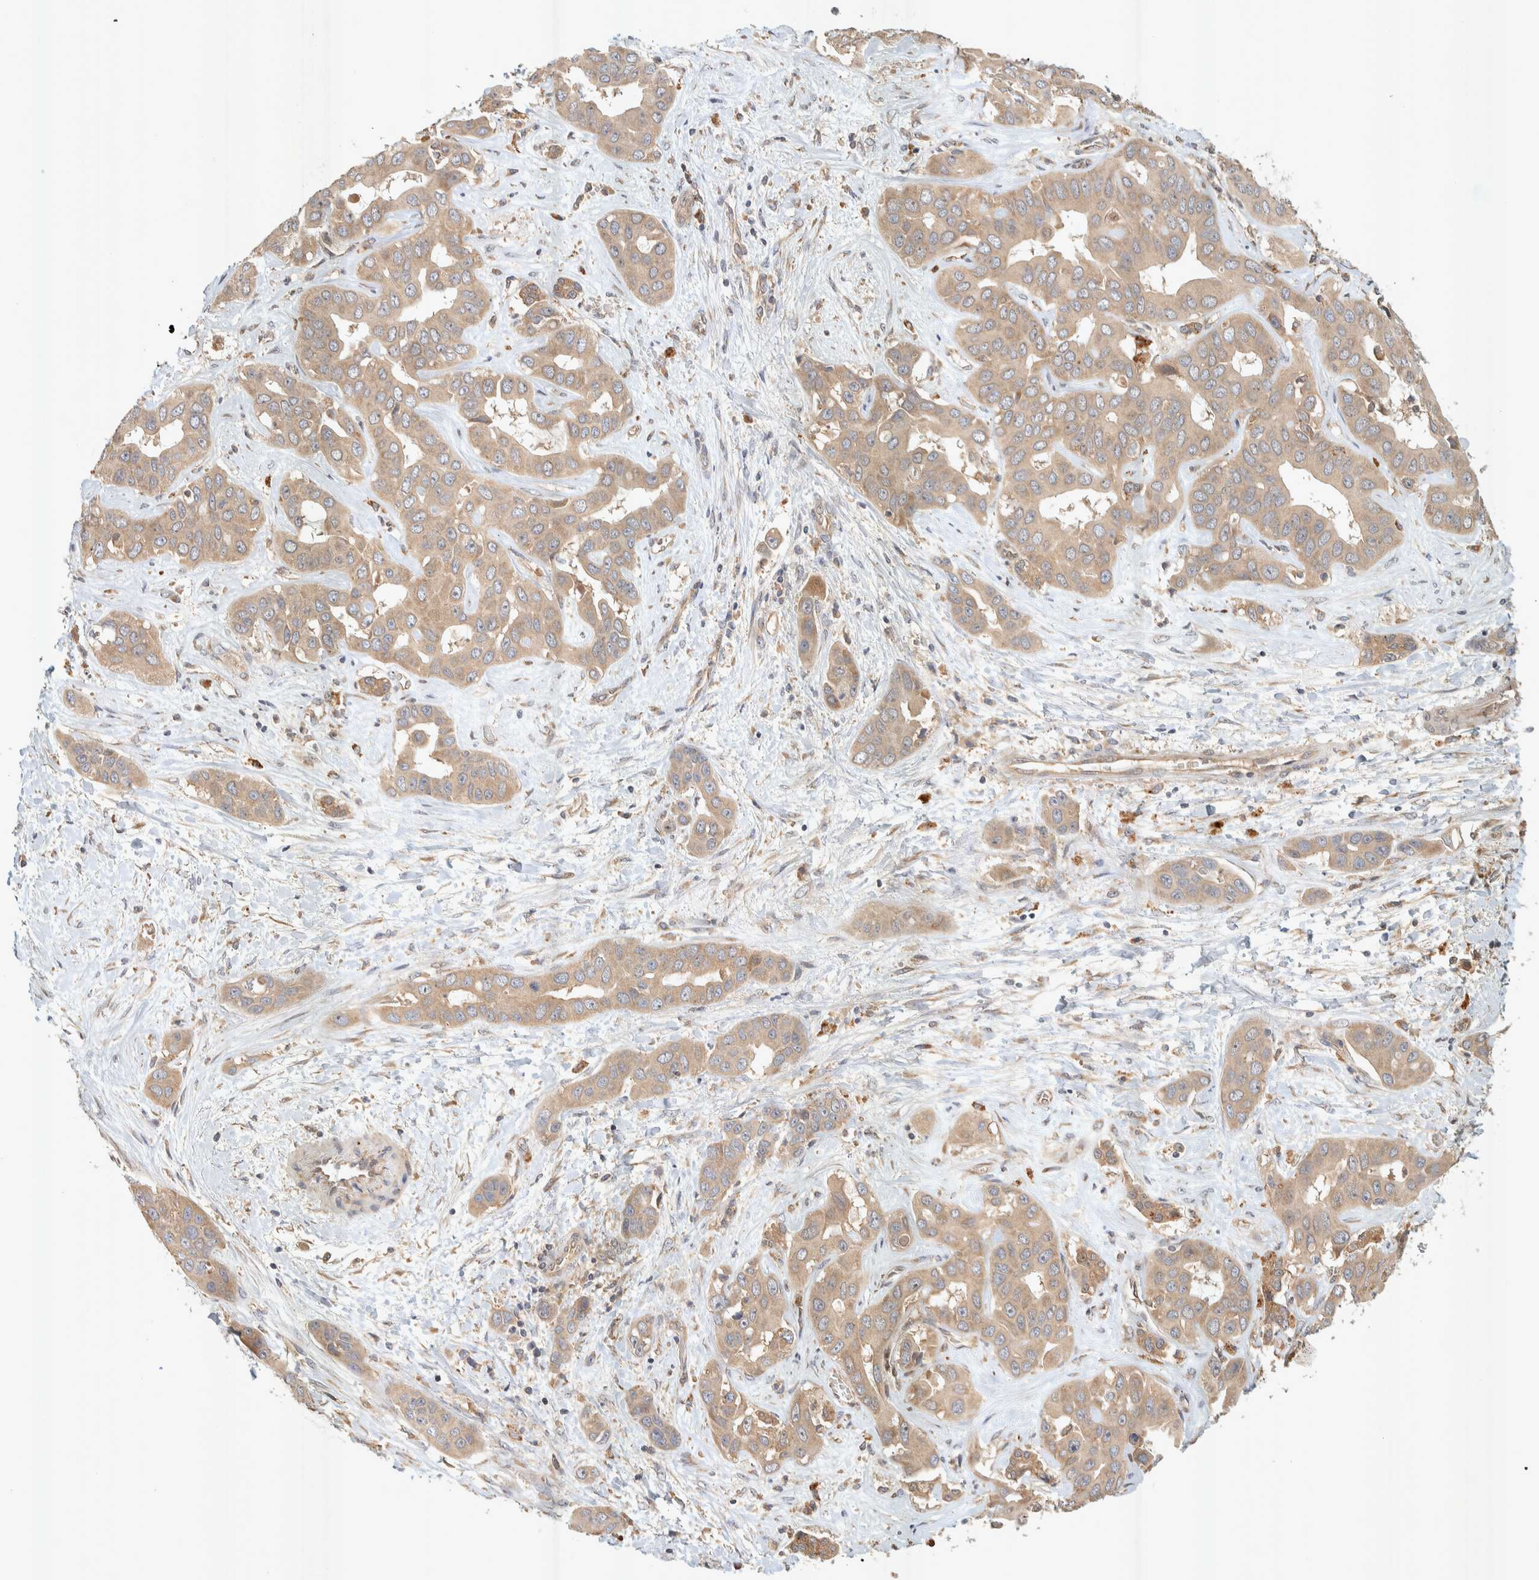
{"staining": {"intensity": "moderate", "quantity": ">75%", "location": "cytoplasmic/membranous"}, "tissue": "liver cancer", "cell_type": "Tumor cells", "image_type": "cancer", "snomed": [{"axis": "morphology", "description": "Cholangiocarcinoma"}, {"axis": "topography", "description": "Liver"}], "caption": "A medium amount of moderate cytoplasmic/membranous expression is appreciated in about >75% of tumor cells in liver cancer (cholangiocarcinoma) tissue.", "gene": "PXK", "patient": {"sex": "female", "age": 52}}